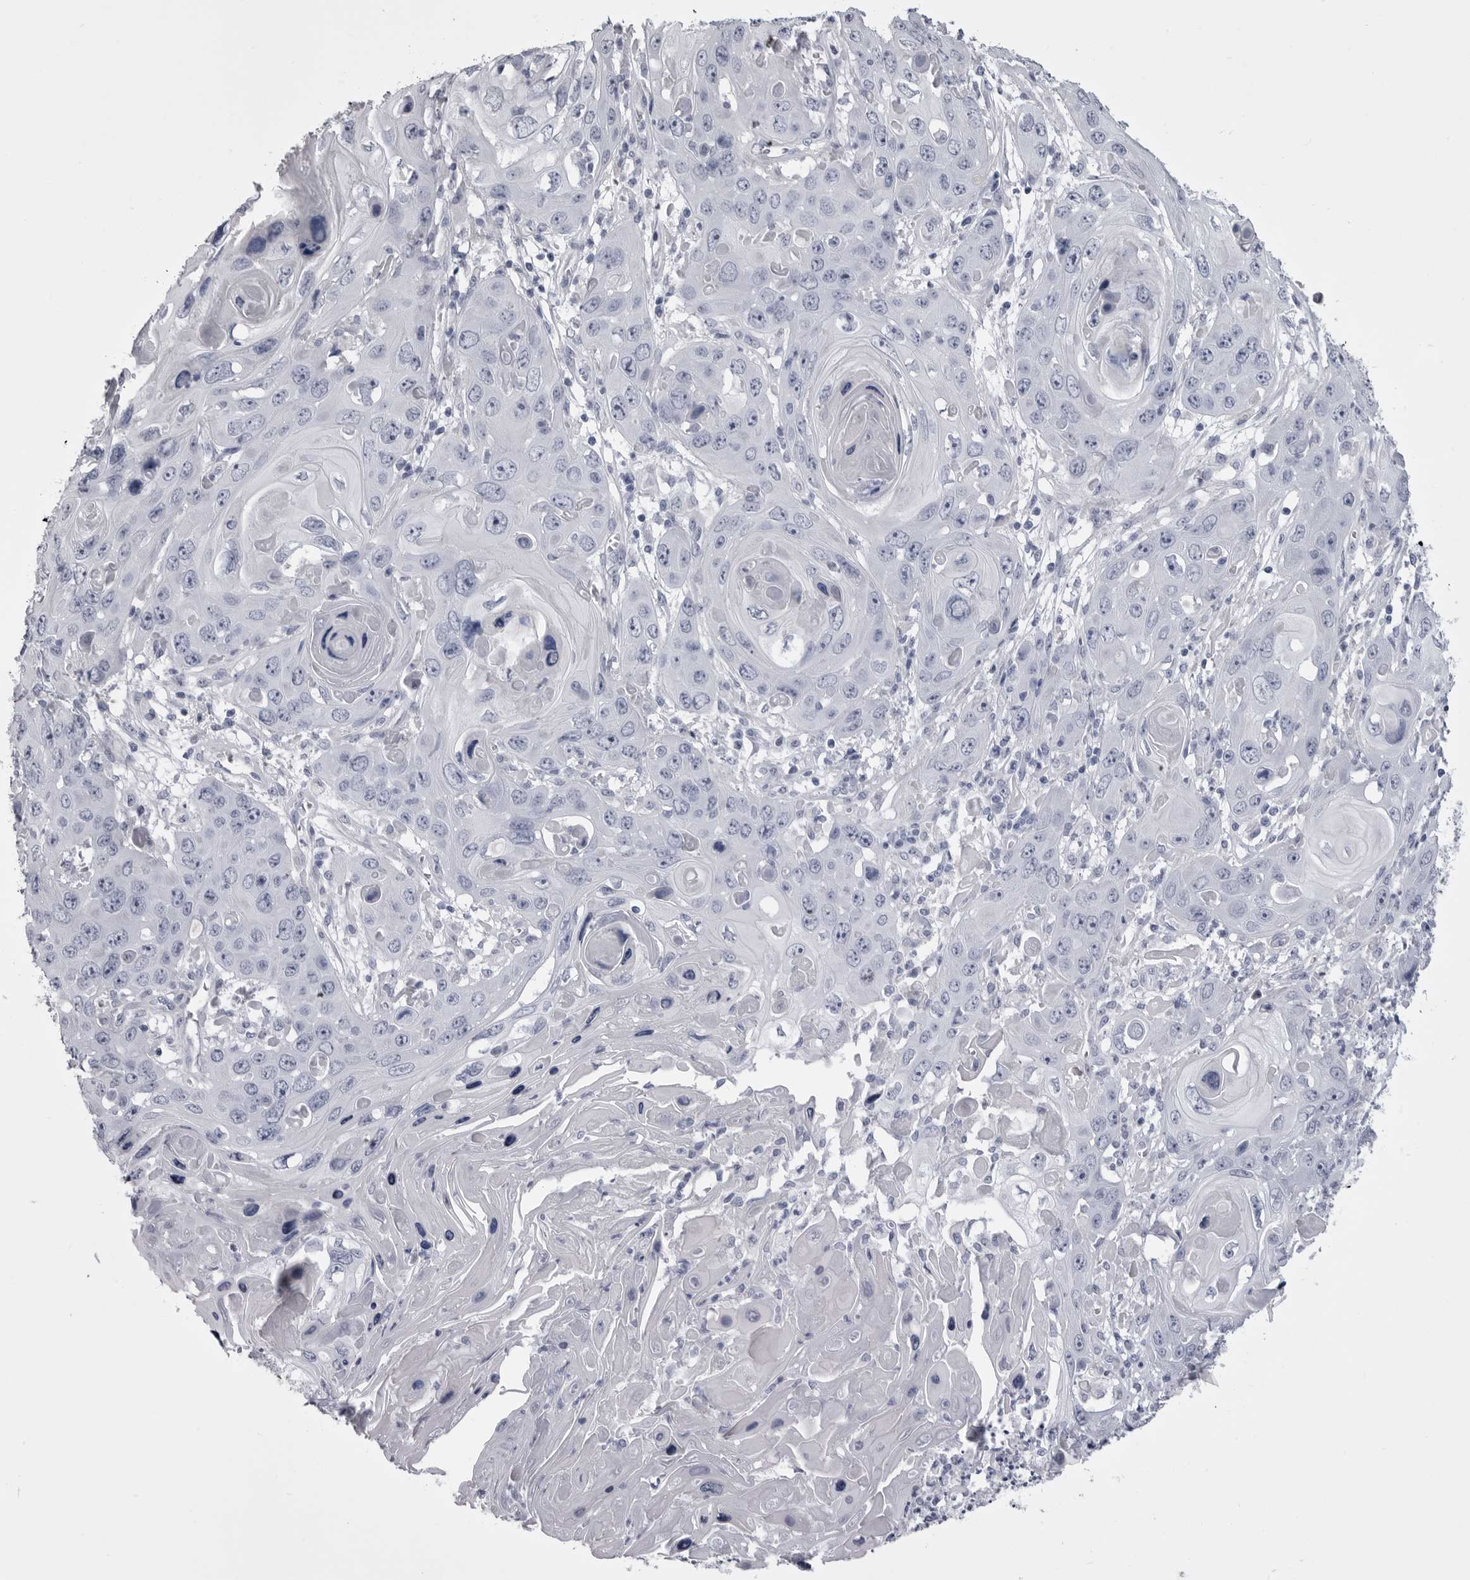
{"staining": {"intensity": "negative", "quantity": "none", "location": "none"}, "tissue": "skin cancer", "cell_type": "Tumor cells", "image_type": "cancer", "snomed": [{"axis": "morphology", "description": "Squamous cell carcinoma, NOS"}, {"axis": "topography", "description": "Skin"}], "caption": "There is no significant expression in tumor cells of skin squamous cell carcinoma. The staining was performed using DAB to visualize the protein expression in brown, while the nuclei were stained in blue with hematoxylin (Magnification: 20x).", "gene": "ANK2", "patient": {"sex": "male", "age": 55}}